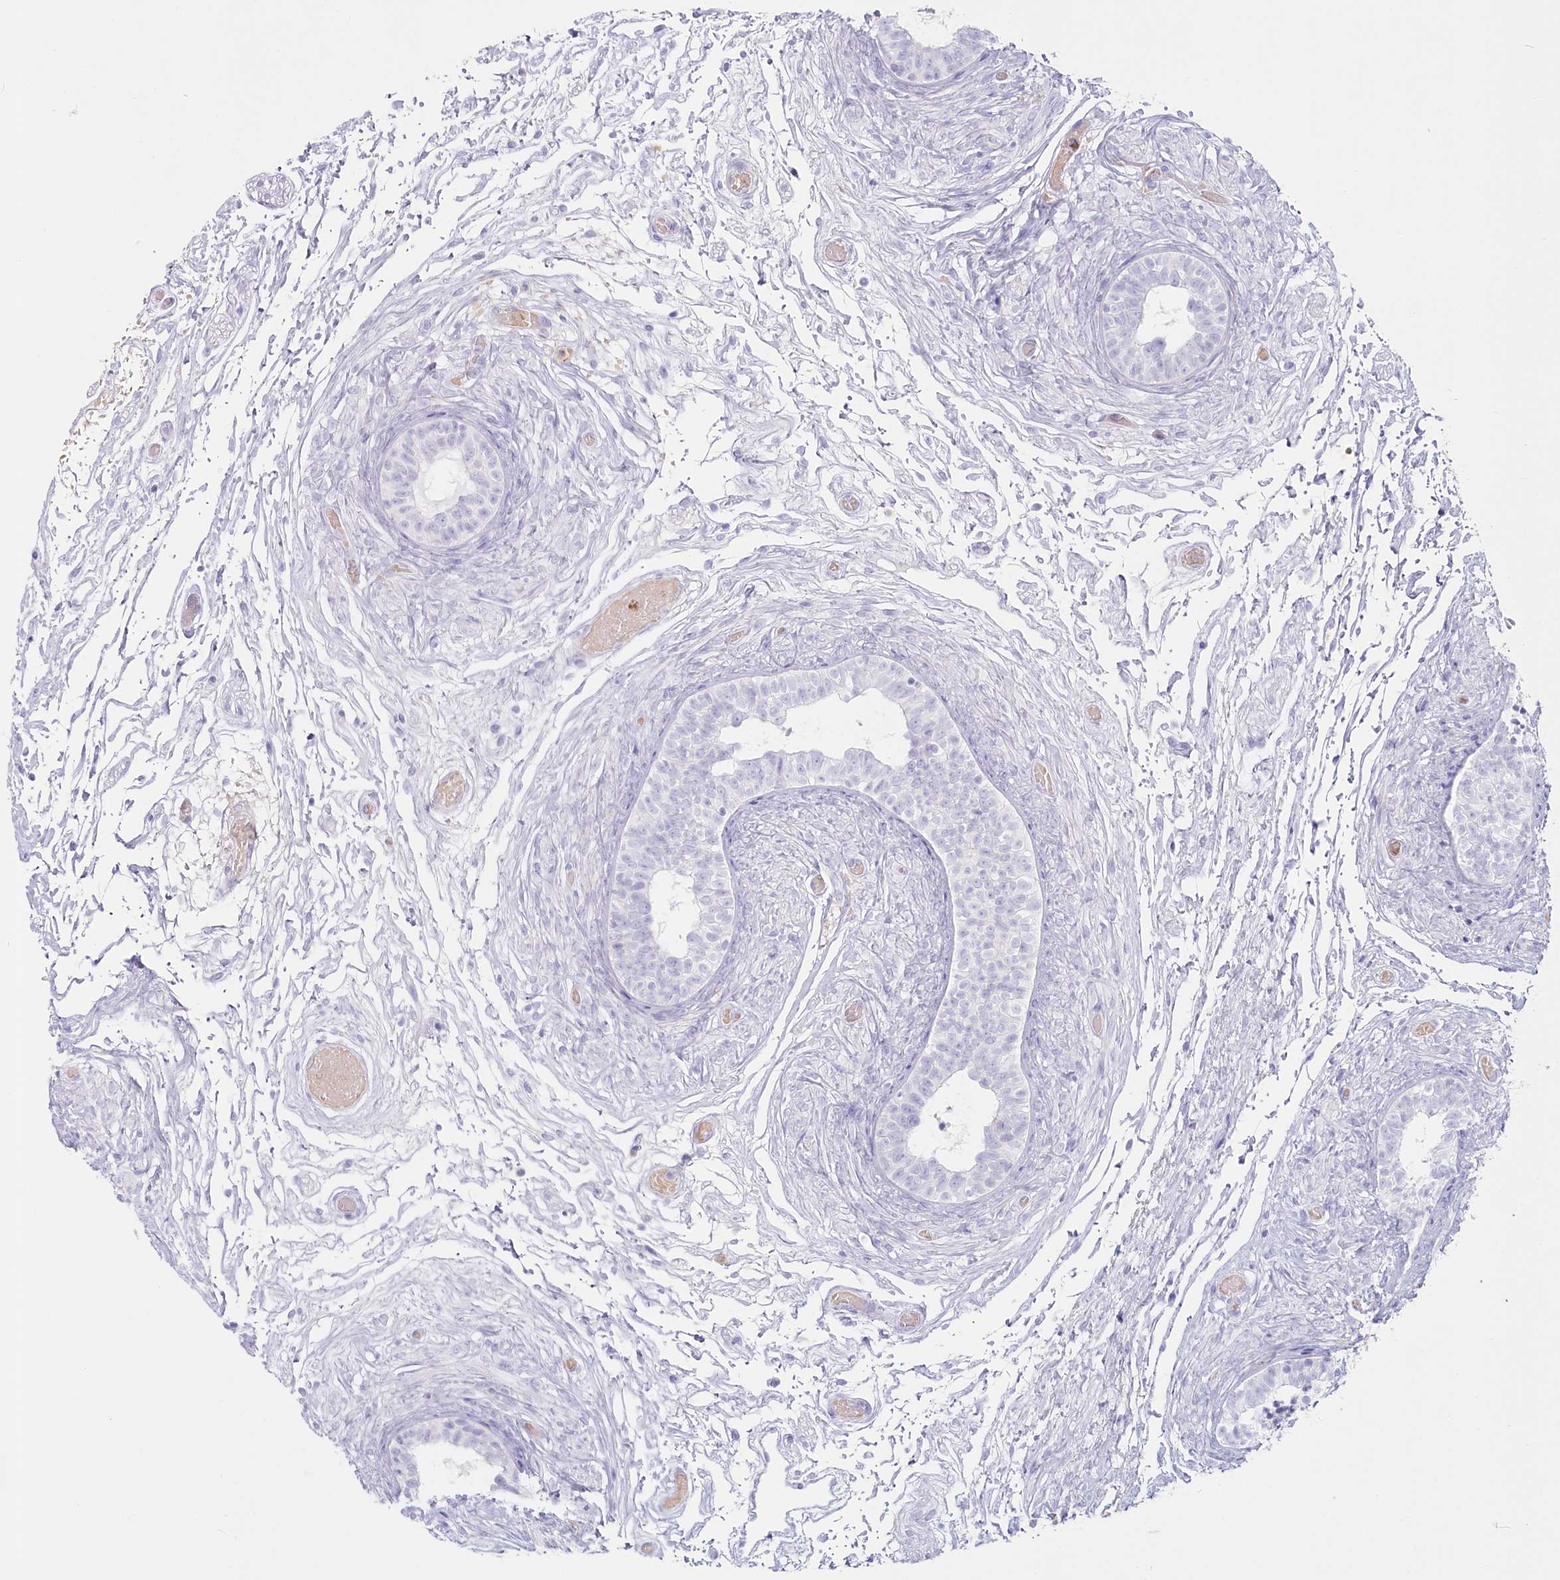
{"staining": {"intensity": "weak", "quantity": "<25%", "location": "cytoplasmic/membranous"}, "tissue": "epididymis", "cell_type": "Glandular cells", "image_type": "normal", "snomed": [{"axis": "morphology", "description": "Normal tissue, NOS"}, {"axis": "topography", "description": "Epididymis"}], "caption": "This is a image of immunohistochemistry staining of unremarkable epididymis, which shows no positivity in glandular cells. The staining is performed using DAB (3,3'-diaminobenzidine) brown chromogen with nuclei counter-stained in using hematoxylin.", "gene": "IFIT5", "patient": {"sex": "male", "age": 5}}